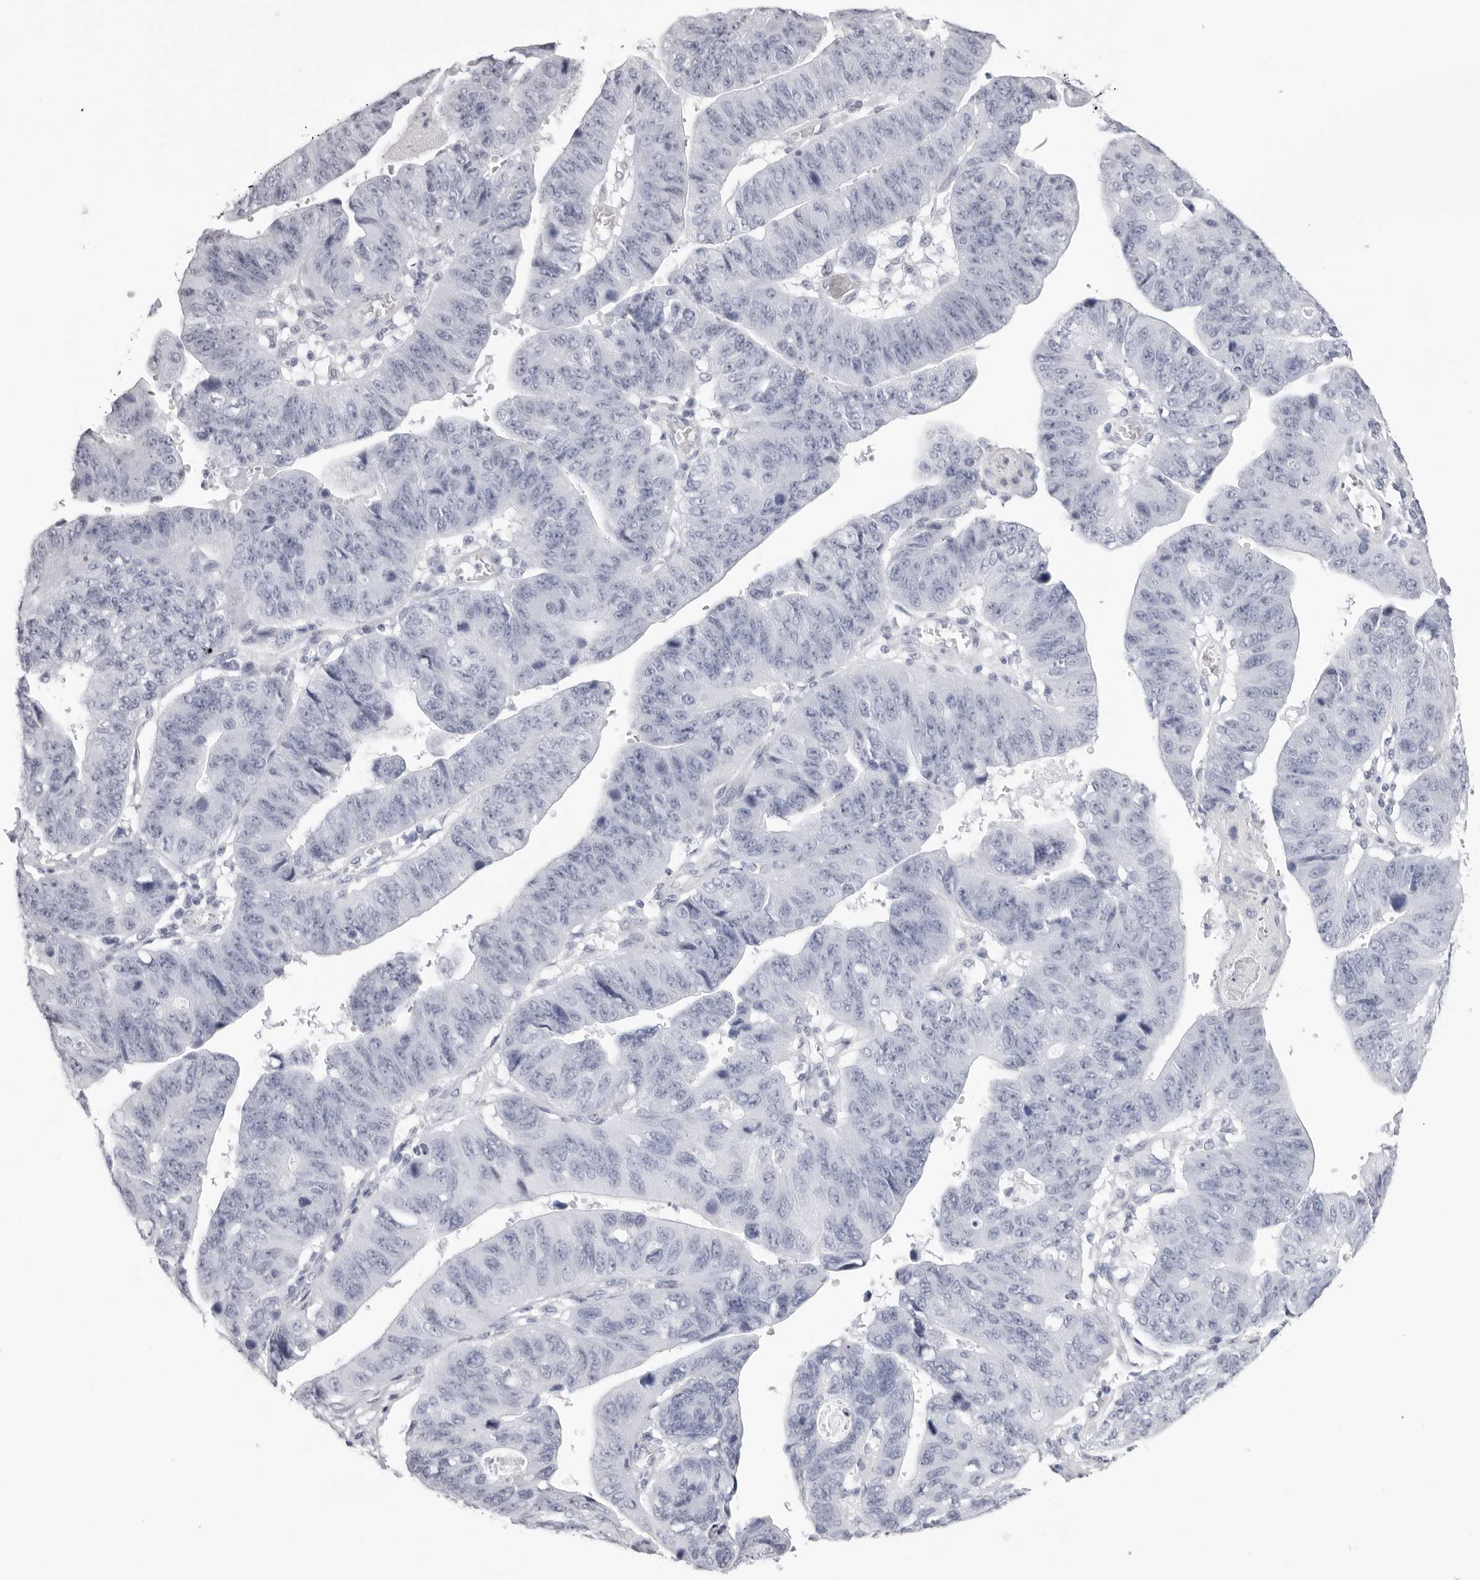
{"staining": {"intensity": "negative", "quantity": "none", "location": "none"}, "tissue": "stomach cancer", "cell_type": "Tumor cells", "image_type": "cancer", "snomed": [{"axis": "morphology", "description": "Adenocarcinoma, NOS"}, {"axis": "topography", "description": "Stomach"}], "caption": "Tumor cells show no significant positivity in stomach cancer (adenocarcinoma).", "gene": "TMOD4", "patient": {"sex": "male", "age": 59}}